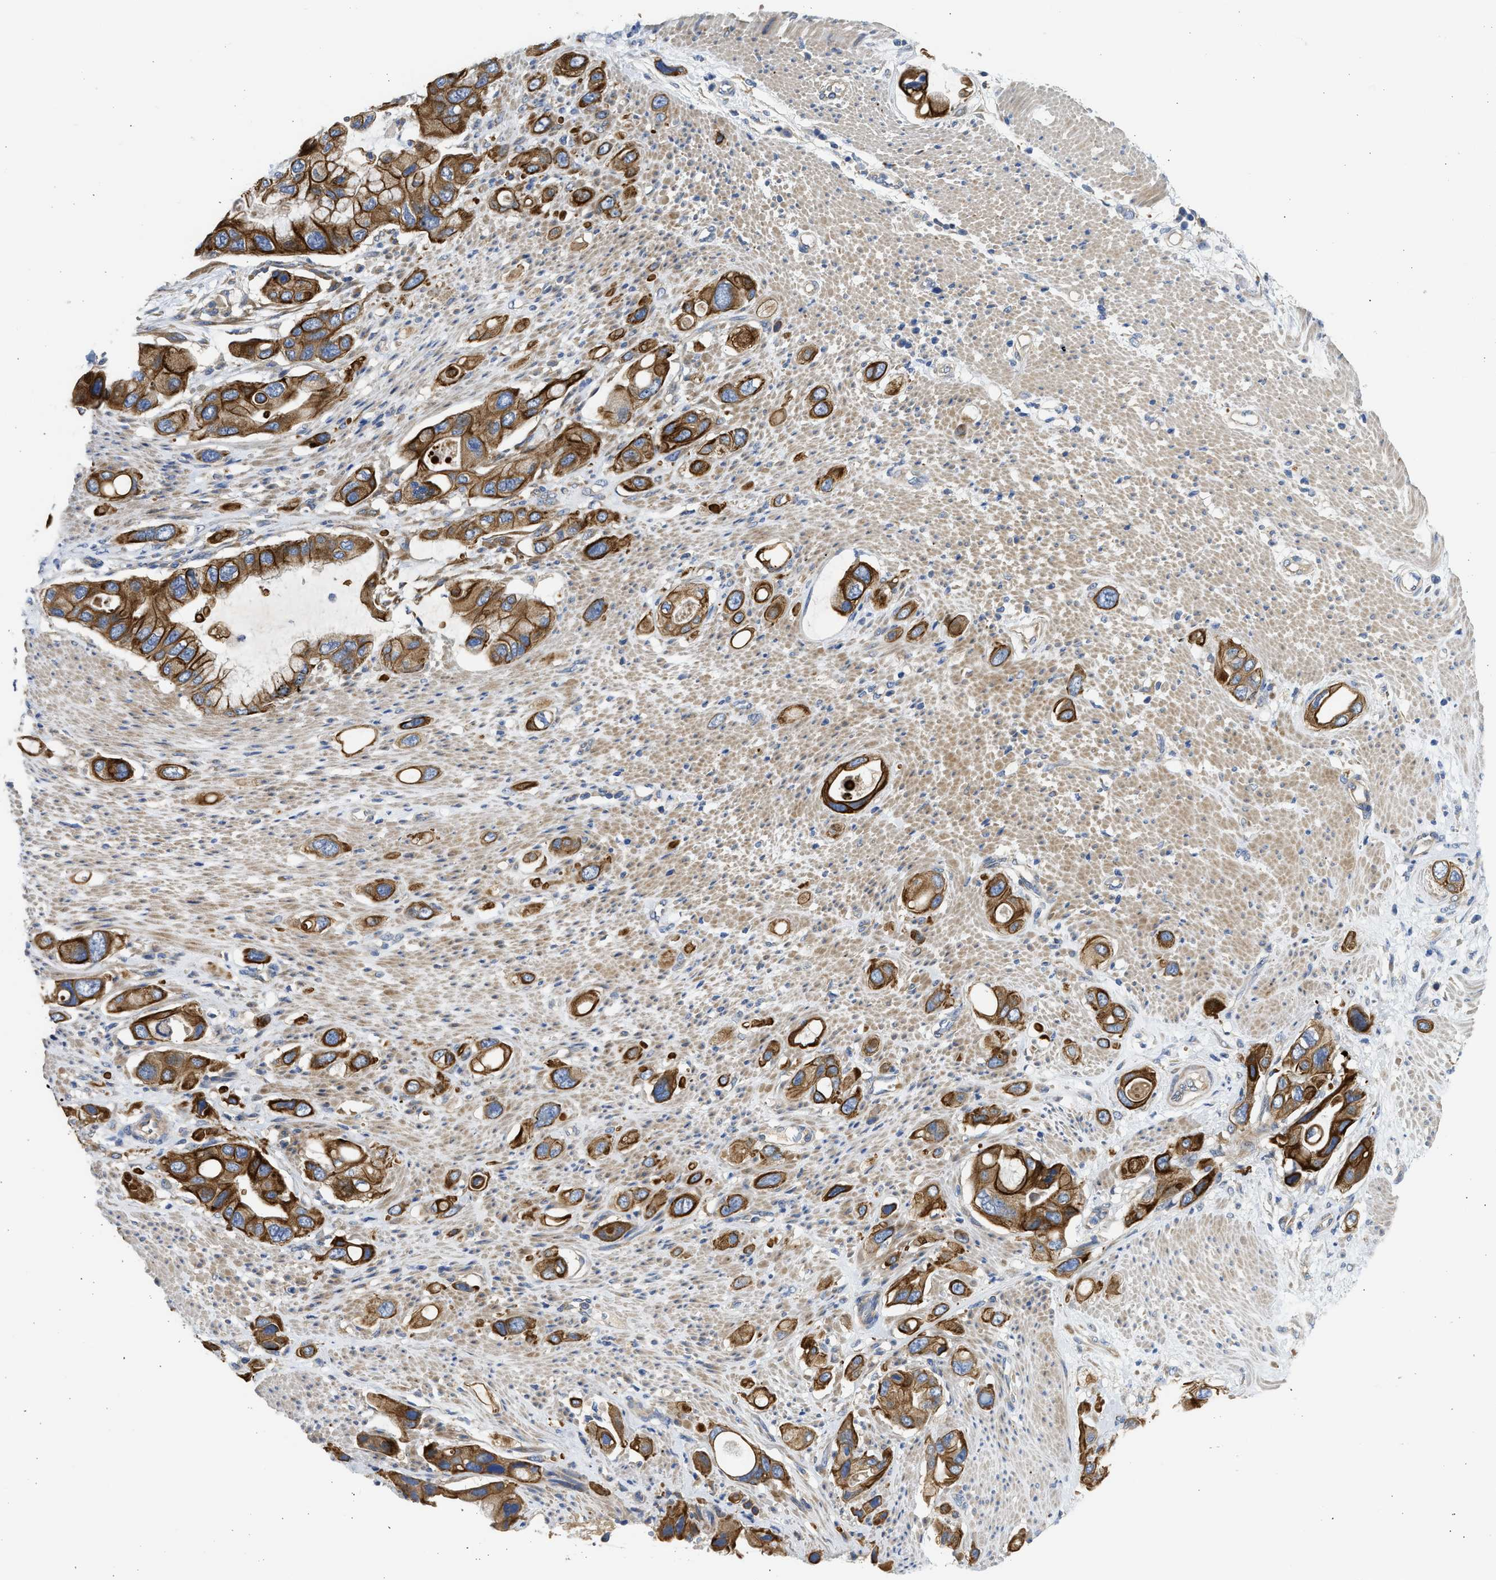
{"staining": {"intensity": "strong", "quantity": ">75%", "location": "cytoplasmic/membranous"}, "tissue": "pancreatic cancer", "cell_type": "Tumor cells", "image_type": "cancer", "snomed": [{"axis": "morphology", "description": "Adenocarcinoma, NOS"}, {"axis": "topography", "description": "Pancreas"}], "caption": "Strong cytoplasmic/membranous protein expression is seen in about >75% of tumor cells in pancreatic cancer.", "gene": "CSRNP2", "patient": {"sex": "female", "age": 56}}